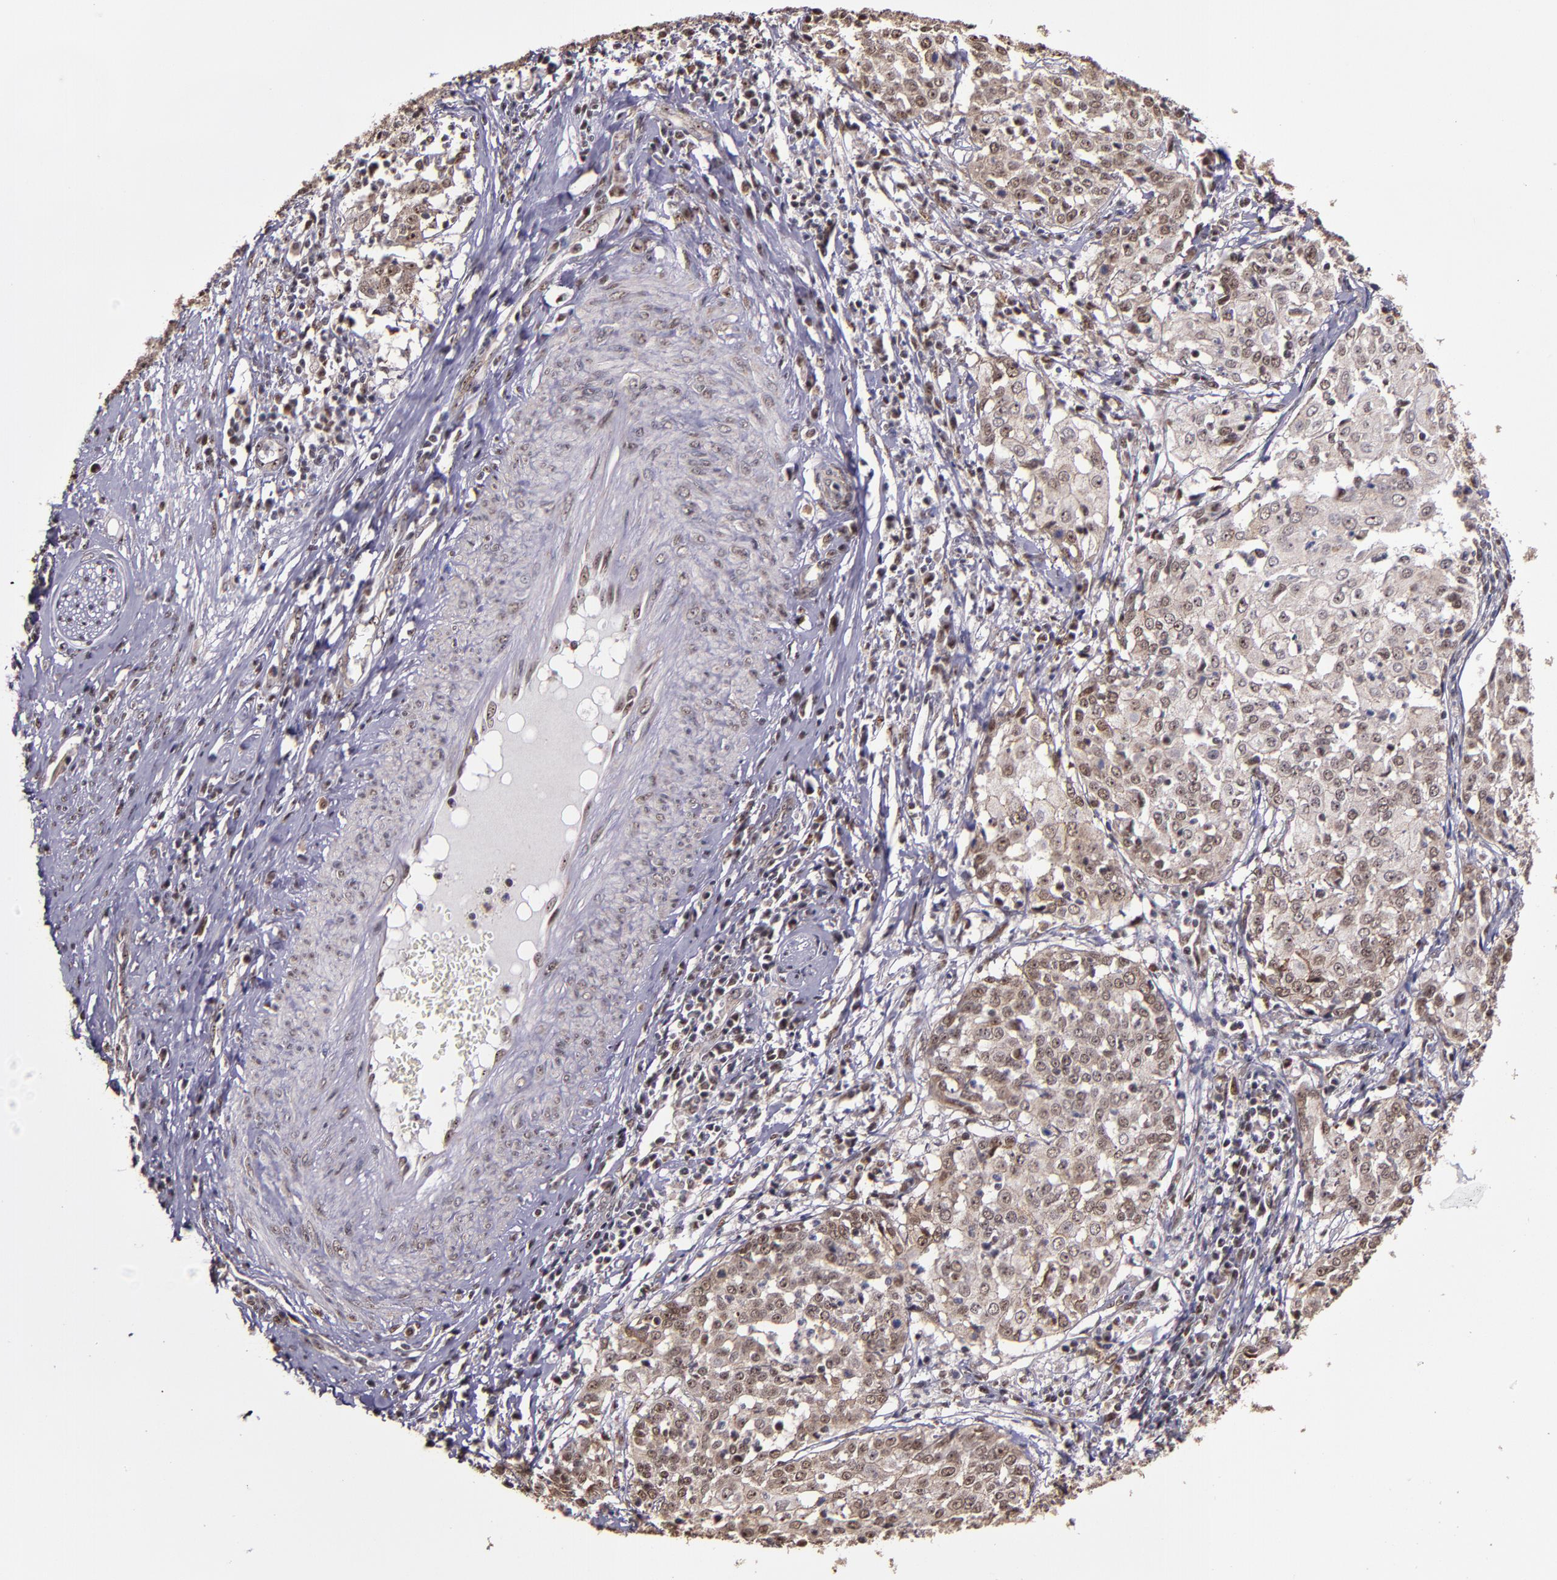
{"staining": {"intensity": "moderate", "quantity": ">75%", "location": "cytoplasmic/membranous,nuclear"}, "tissue": "cervical cancer", "cell_type": "Tumor cells", "image_type": "cancer", "snomed": [{"axis": "morphology", "description": "Squamous cell carcinoma, NOS"}, {"axis": "topography", "description": "Cervix"}], "caption": "Protein staining of squamous cell carcinoma (cervical) tissue demonstrates moderate cytoplasmic/membranous and nuclear expression in about >75% of tumor cells.", "gene": "CECR2", "patient": {"sex": "female", "age": 39}}